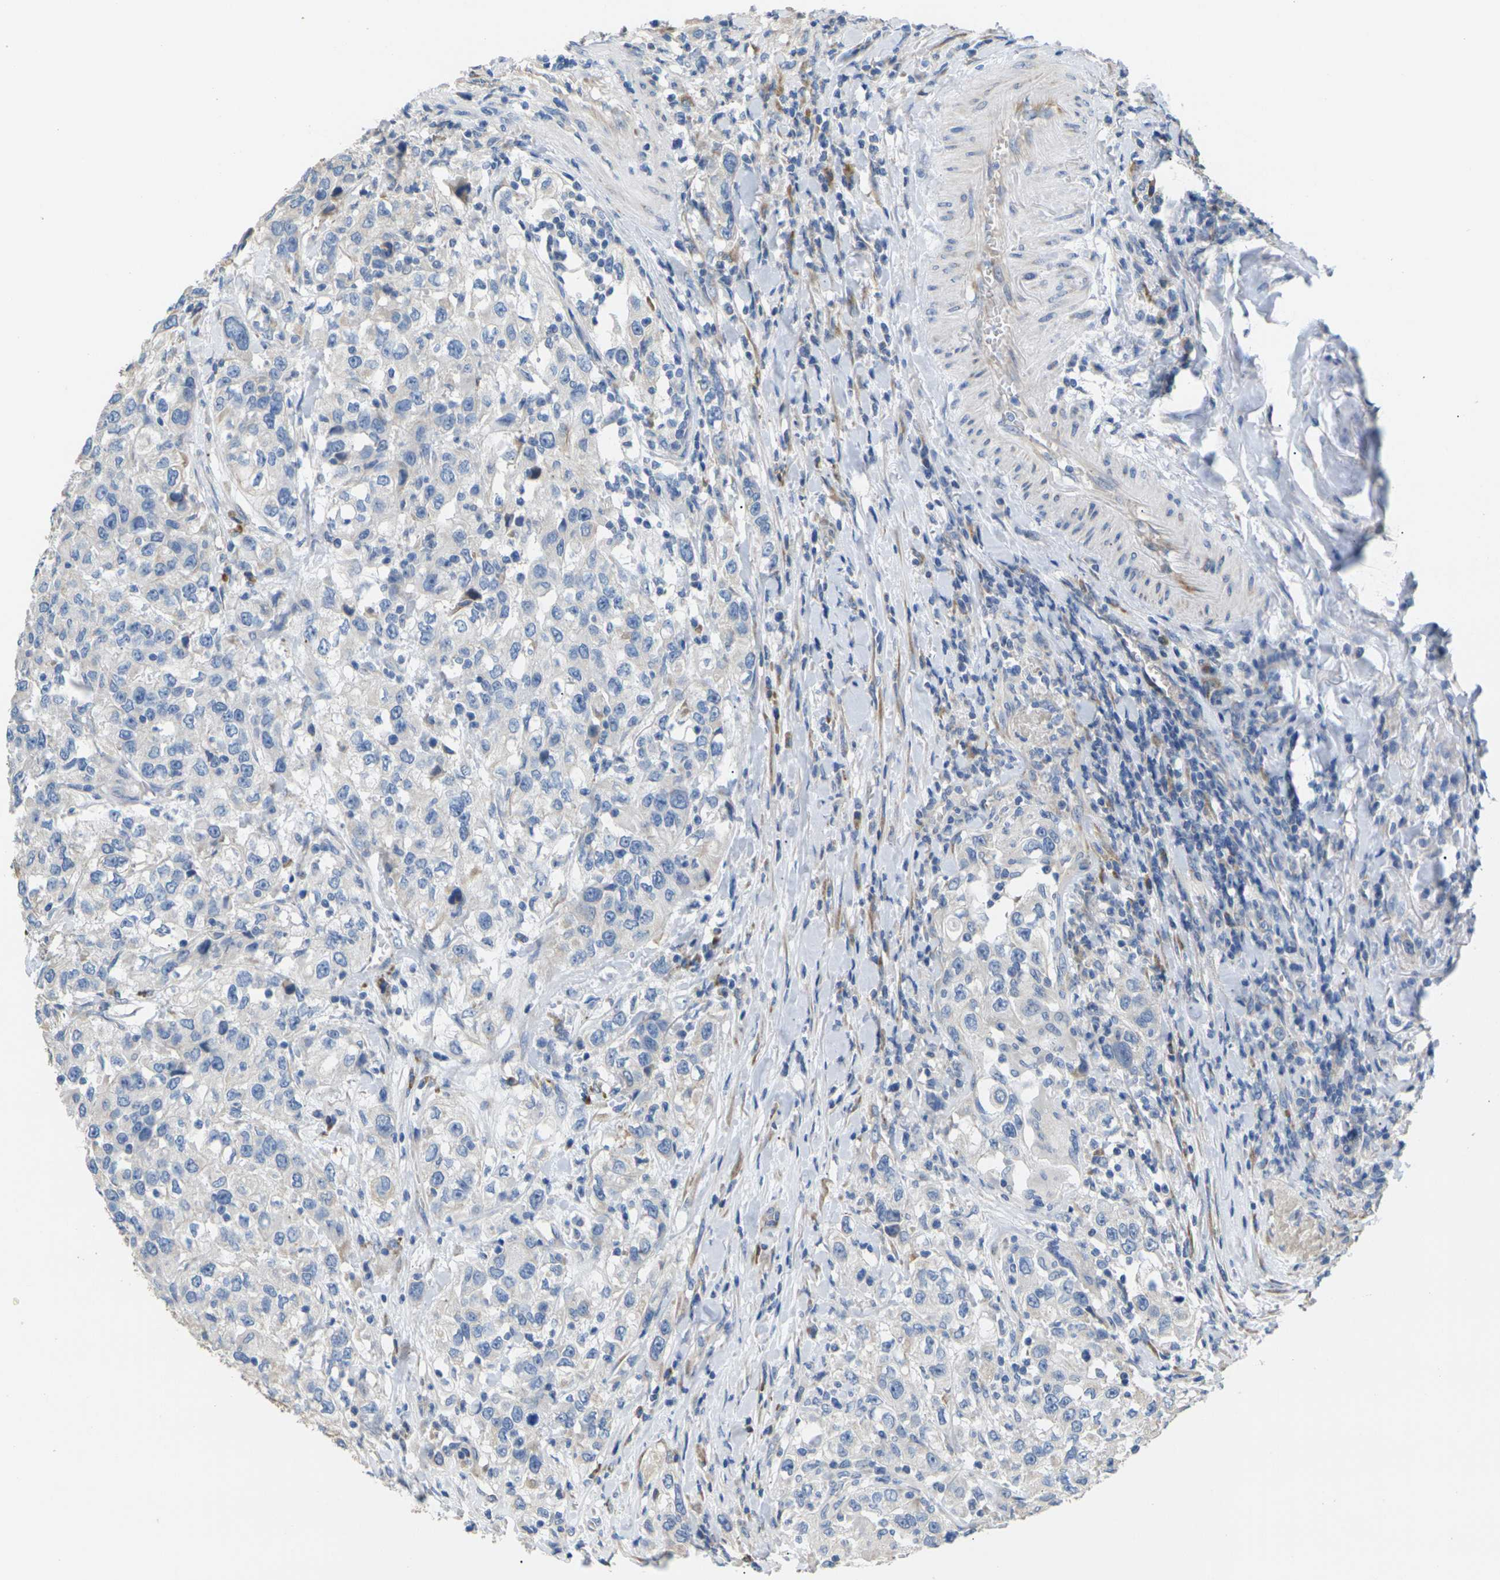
{"staining": {"intensity": "negative", "quantity": "none", "location": "none"}, "tissue": "urothelial cancer", "cell_type": "Tumor cells", "image_type": "cancer", "snomed": [{"axis": "morphology", "description": "Urothelial carcinoma, High grade"}, {"axis": "topography", "description": "Urinary bladder"}], "caption": "Immunohistochemical staining of human urothelial carcinoma (high-grade) shows no significant staining in tumor cells.", "gene": "KLHDC8B", "patient": {"sex": "female", "age": 80}}